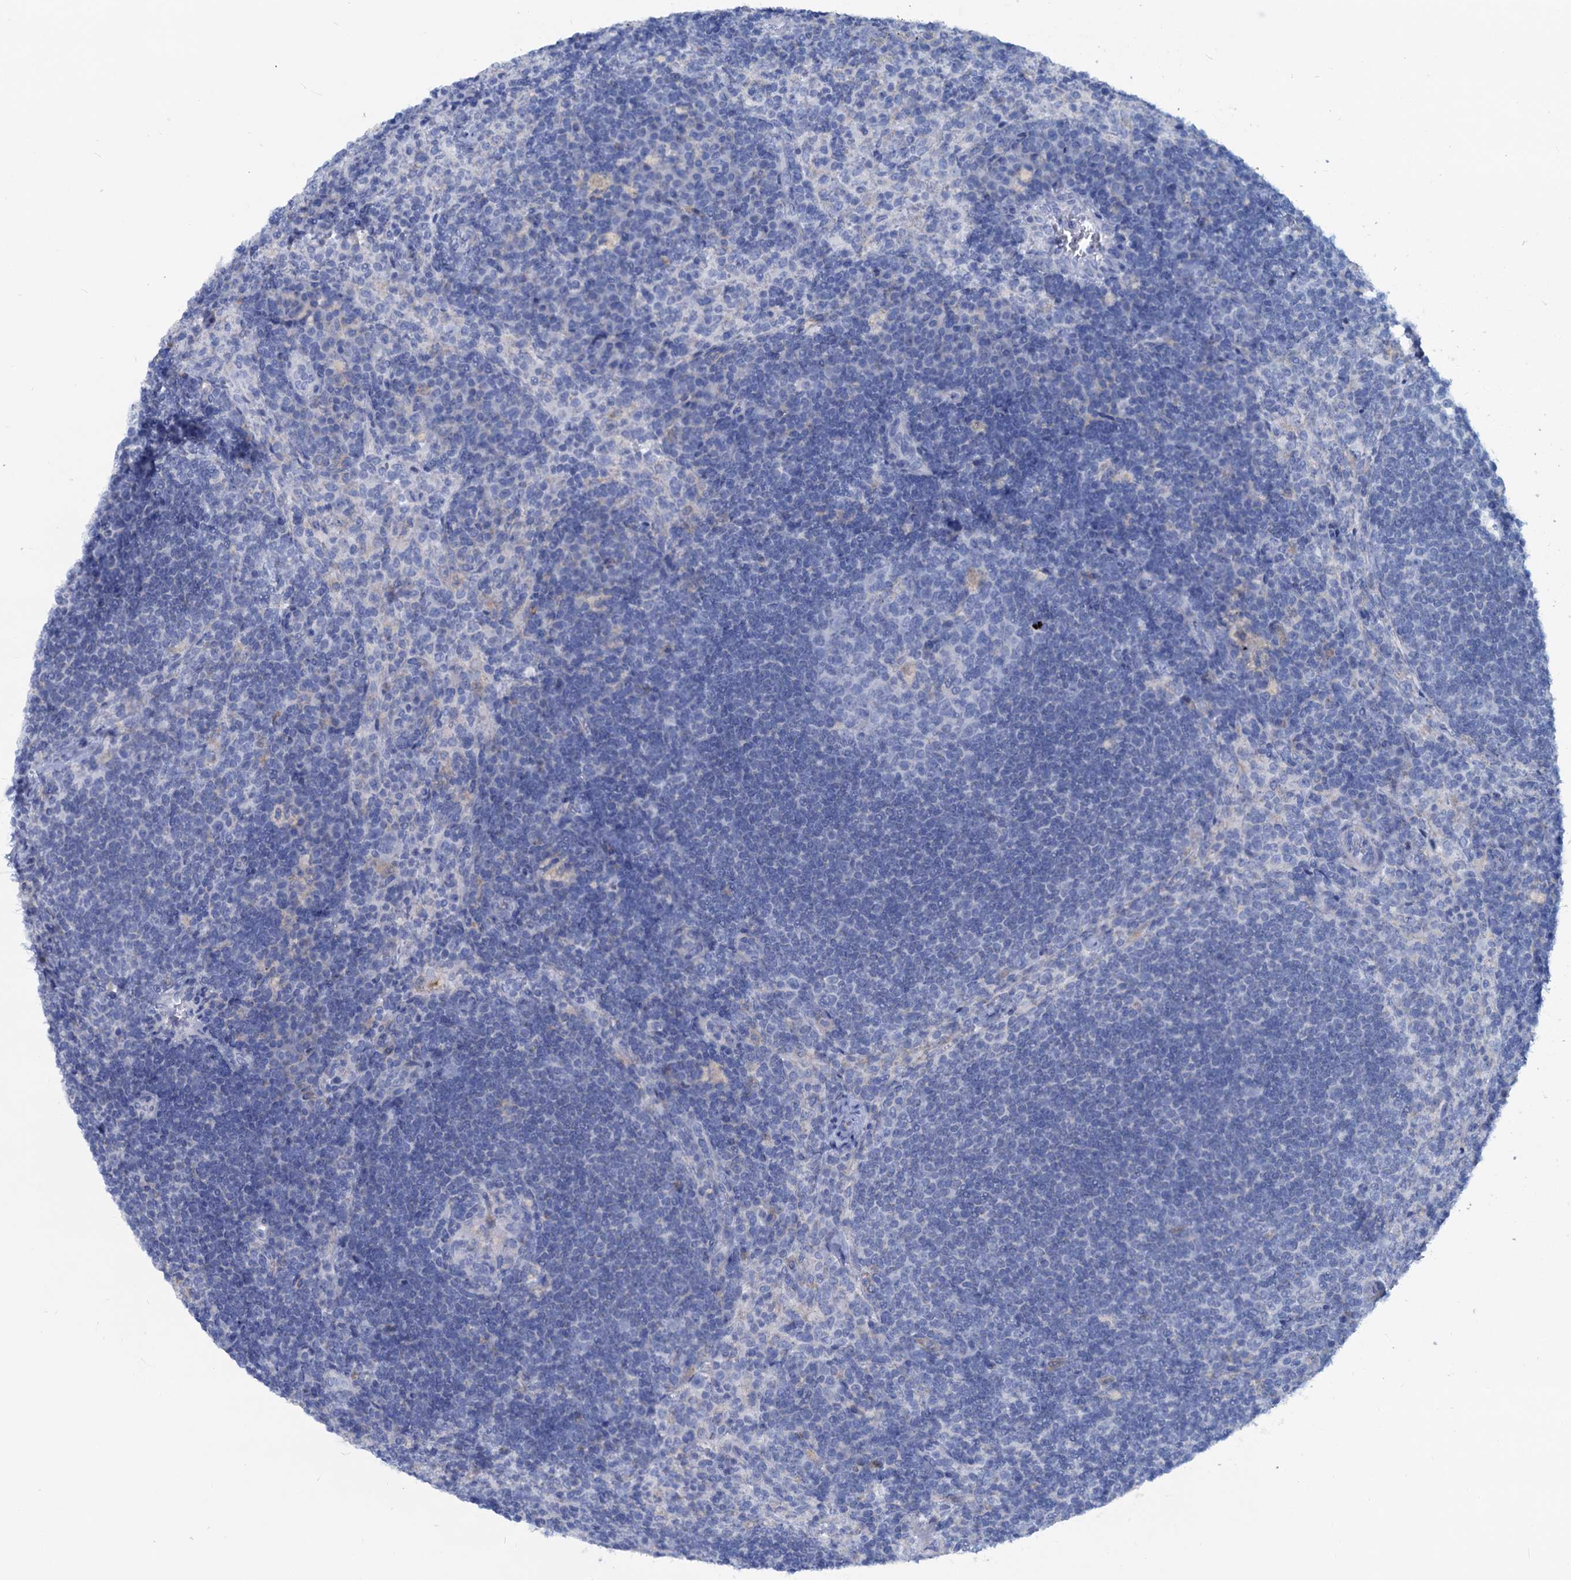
{"staining": {"intensity": "negative", "quantity": "none", "location": "none"}, "tissue": "lymph node", "cell_type": "Germinal center cells", "image_type": "normal", "snomed": [{"axis": "morphology", "description": "Normal tissue, NOS"}, {"axis": "topography", "description": "Lymph node"}], "caption": "High power microscopy image of an immunohistochemistry (IHC) photomicrograph of benign lymph node, revealing no significant staining in germinal center cells.", "gene": "SLC1A3", "patient": {"sex": "female", "age": 70}}